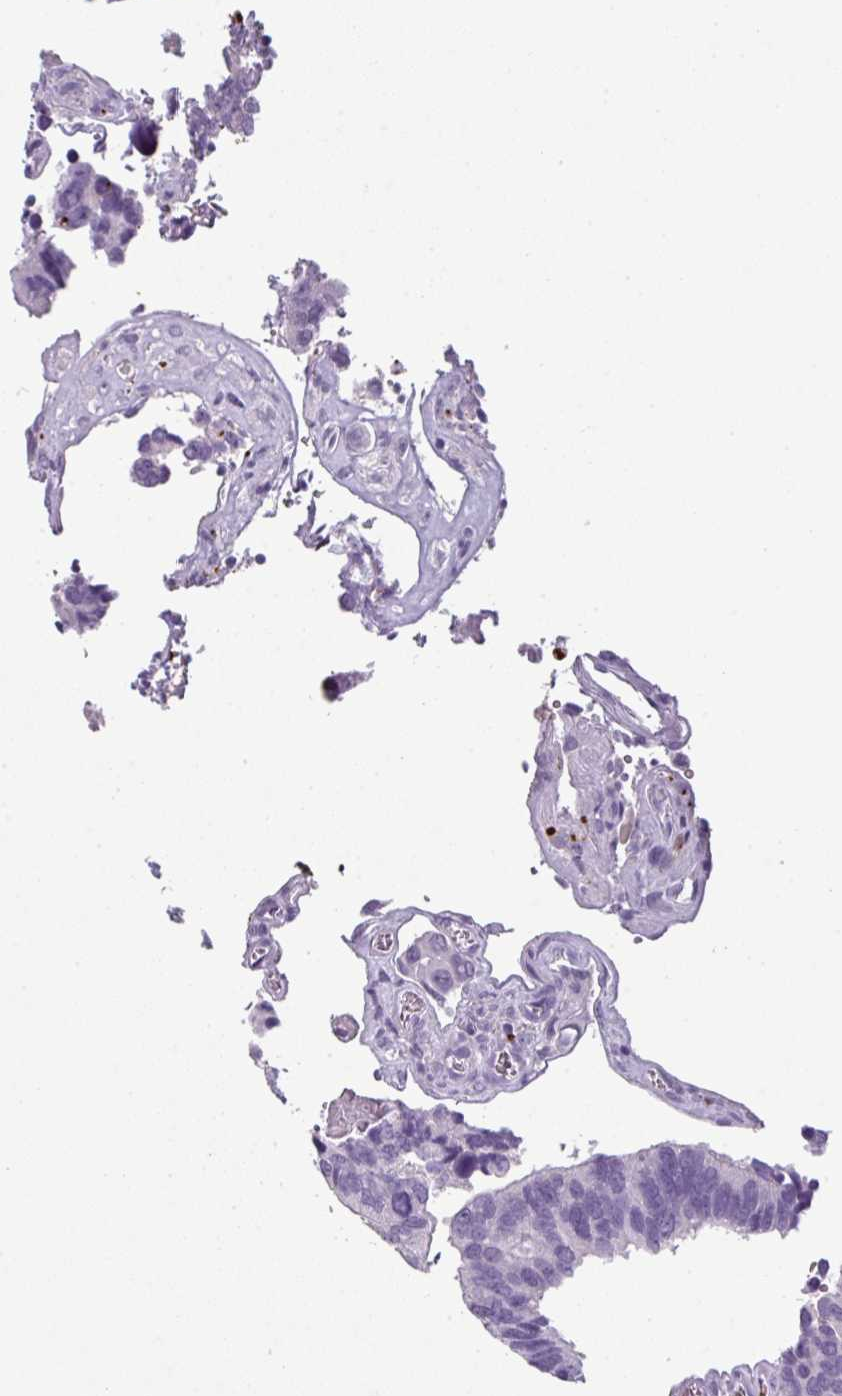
{"staining": {"intensity": "negative", "quantity": "none", "location": "none"}, "tissue": "colorectal cancer", "cell_type": "Tumor cells", "image_type": "cancer", "snomed": [{"axis": "morphology", "description": "Adenocarcinoma, NOS"}, {"axis": "topography", "description": "Colon"}], "caption": "This is a photomicrograph of IHC staining of adenocarcinoma (colorectal), which shows no expression in tumor cells.", "gene": "CTSG", "patient": {"sex": "male", "age": 84}}